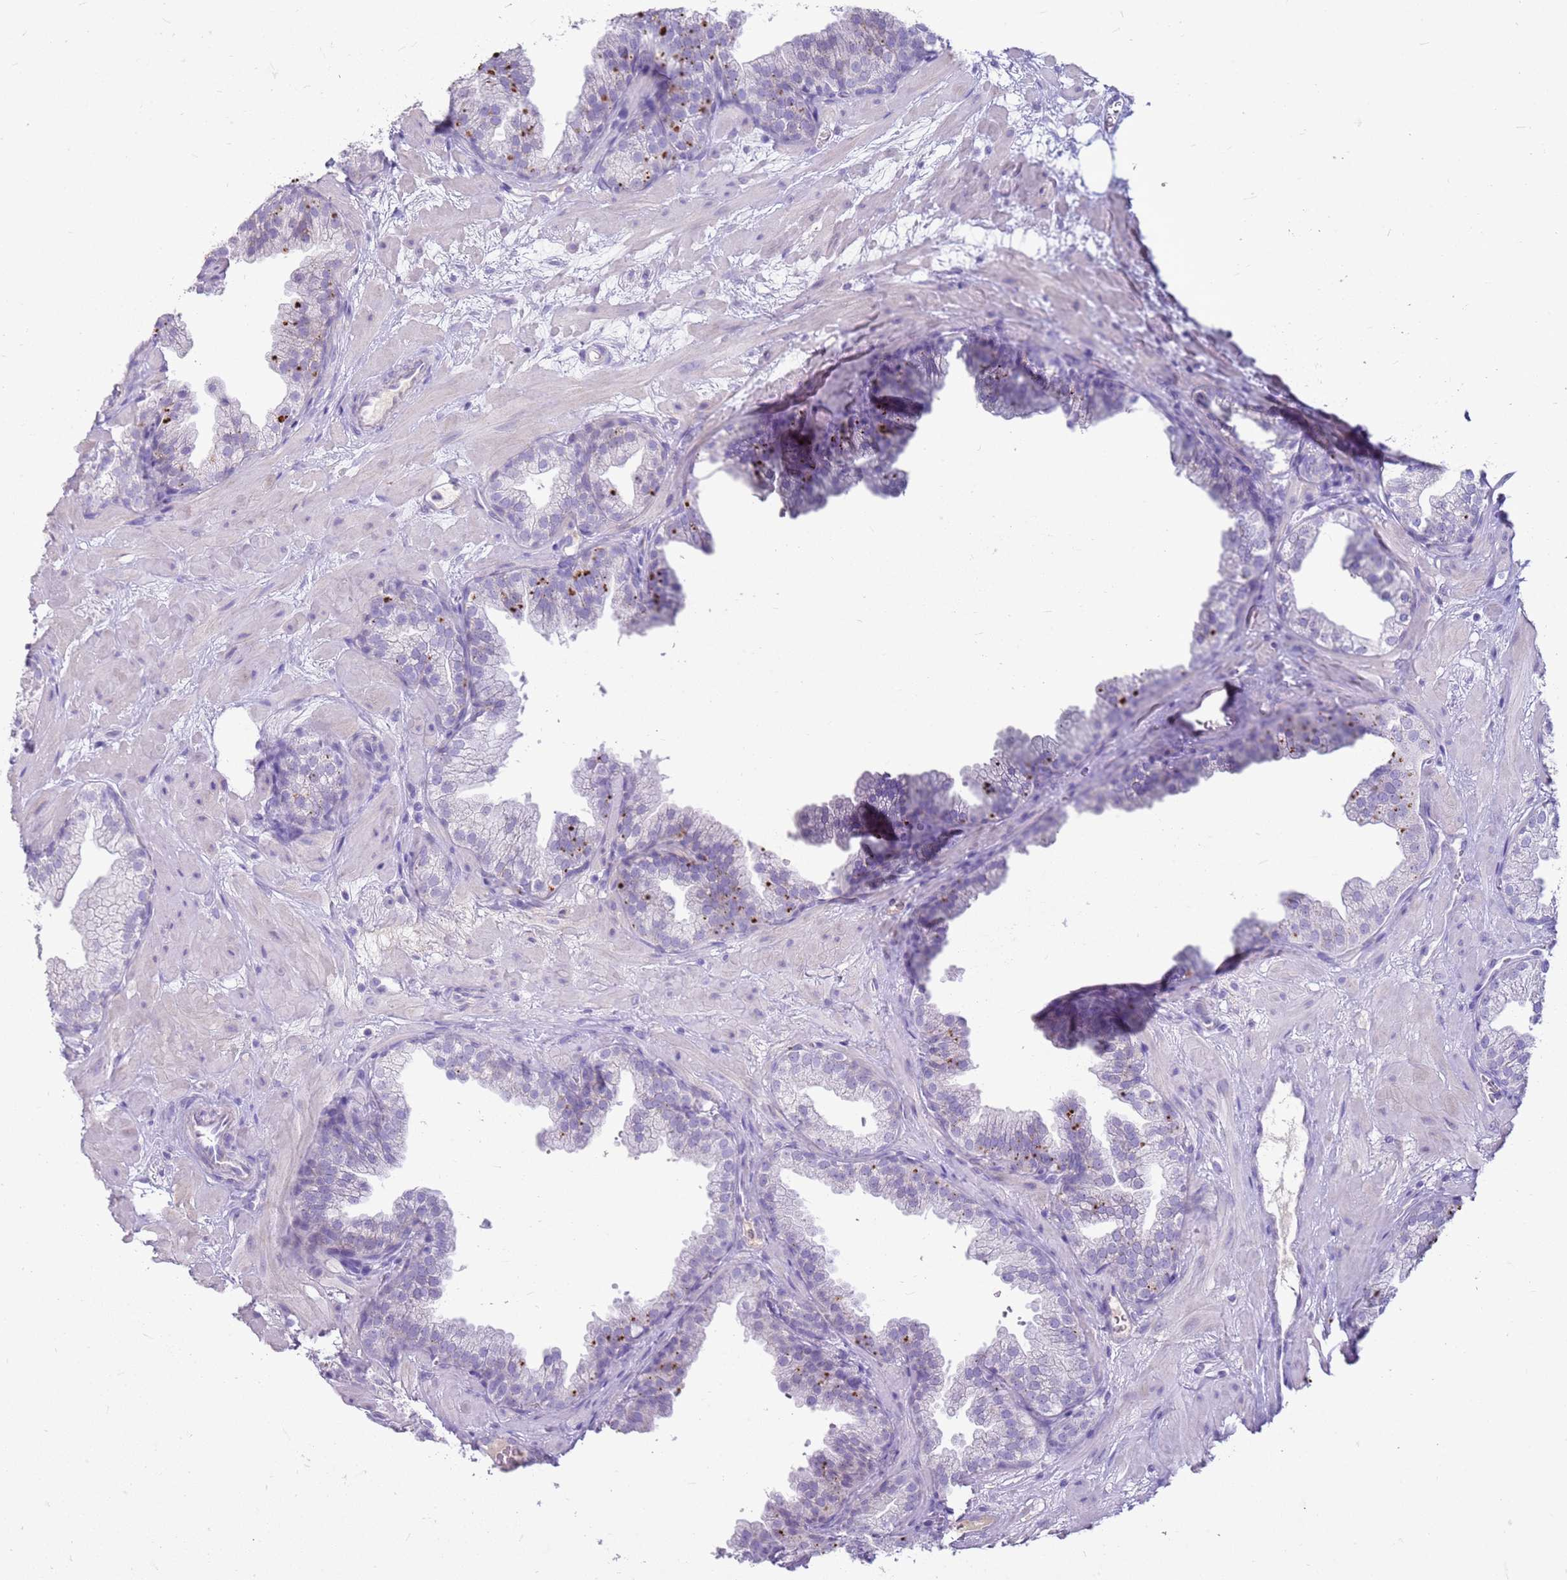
{"staining": {"intensity": "negative", "quantity": "none", "location": "none"}, "tissue": "prostate", "cell_type": "Glandular cells", "image_type": "normal", "snomed": [{"axis": "morphology", "description": "Normal tissue, NOS"}, {"axis": "topography", "description": "Prostate"}], "caption": "High magnification brightfield microscopy of unremarkable prostate stained with DAB (brown) and counterstained with hematoxylin (blue): glandular cells show no significant positivity. Brightfield microscopy of IHC stained with DAB (brown) and hematoxylin (blue), captured at high magnification.", "gene": "FABP2", "patient": {"sex": "male", "age": 37}}